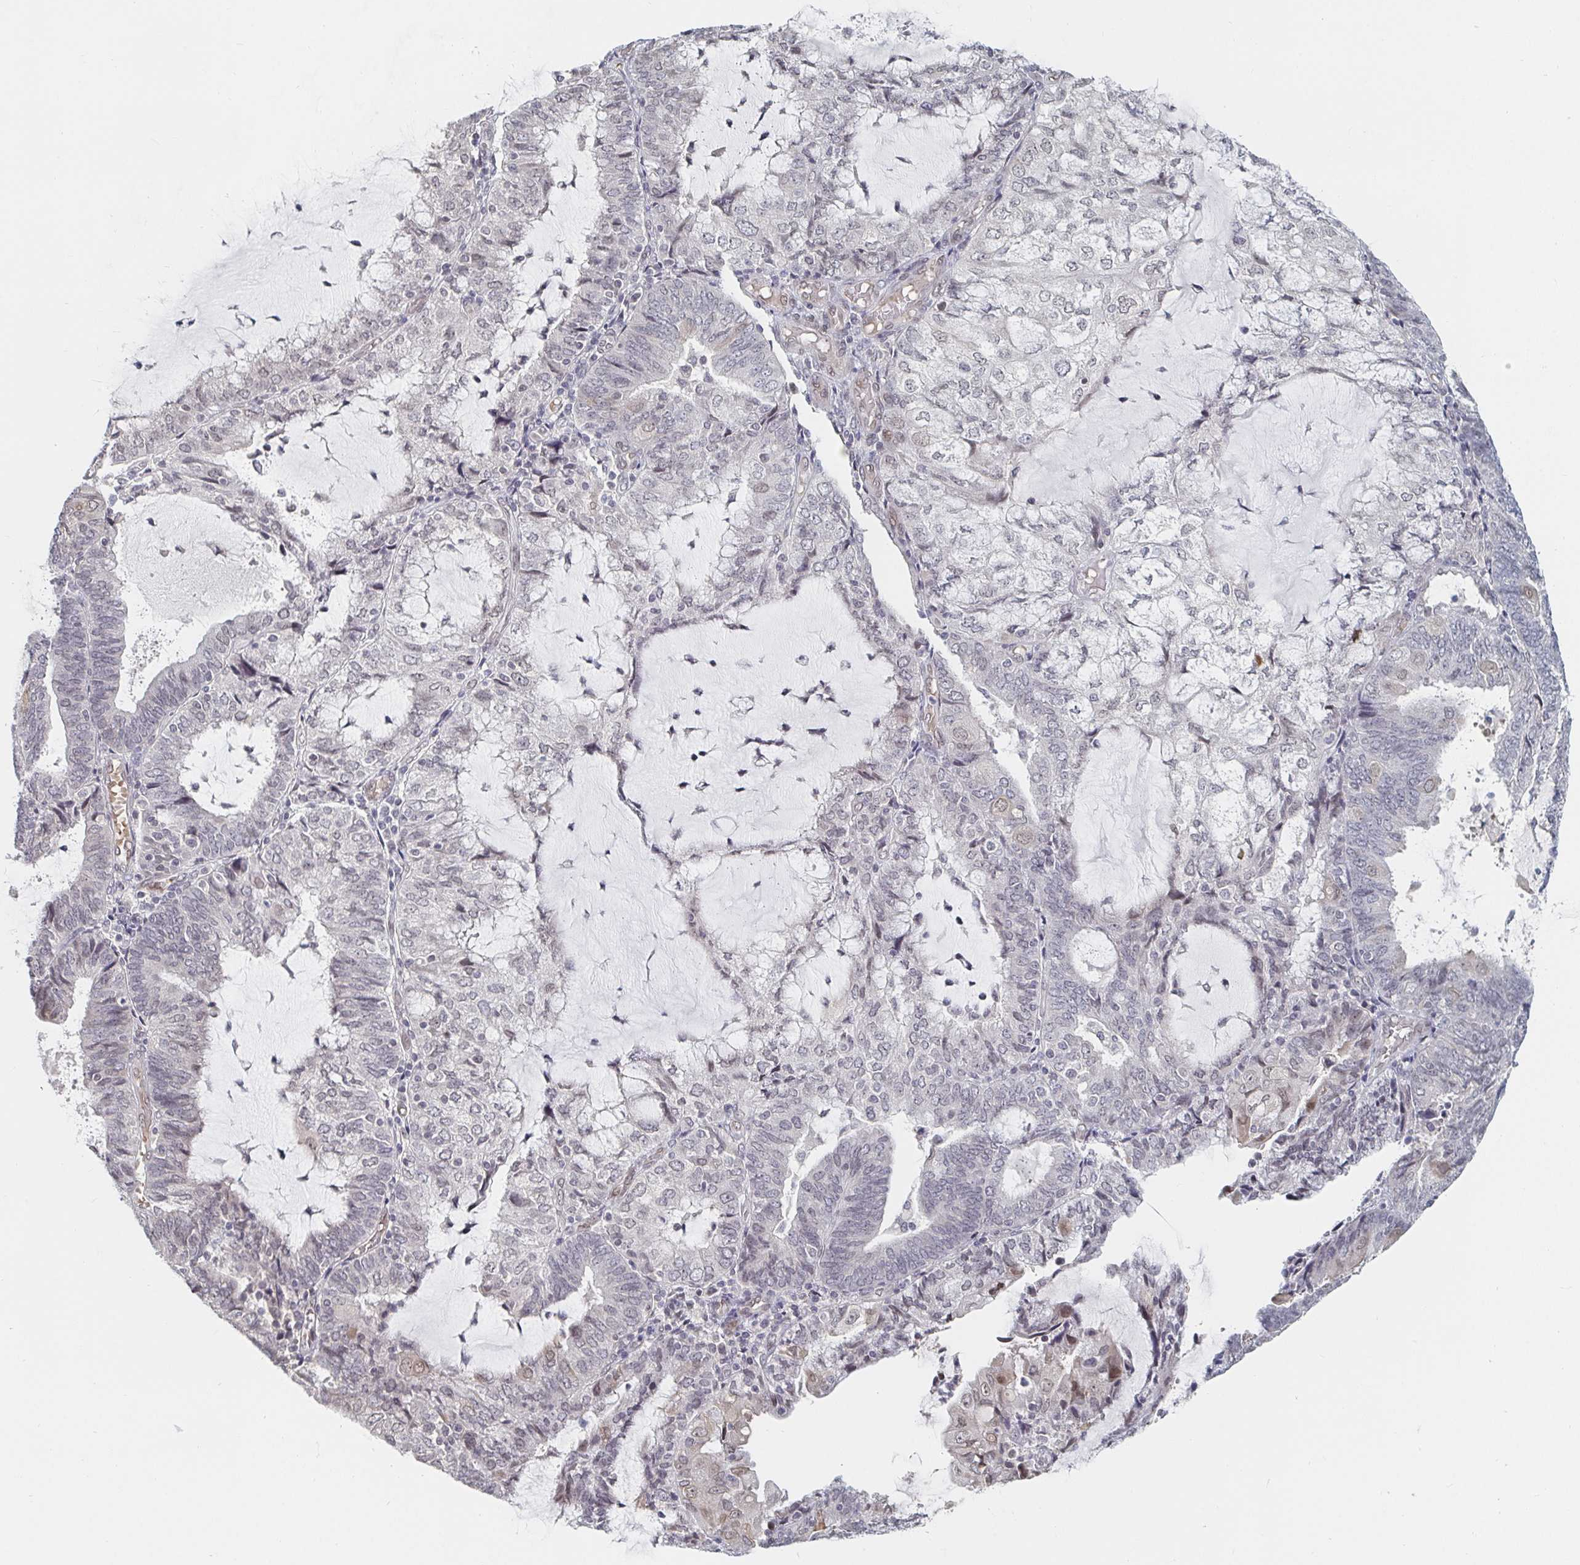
{"staining": {"intensity": "negative", "quantity": "none", "location": "none"}, "tissue": "endometrial cancer", "cell_type": "Tumor cells", "image_type": "cancer", "snomed": [{"axis": "morphology", "description": "Adenocarcinoma, NOS"}, {"axis": "topography", "description": "Endometrium"}], "caption": "Endometrial cancer was stained to show a protein in brown. There is no significant positivity in tumor cells.", "gene": "CHD2", "patient": {"sex": "female", "age": 81}}